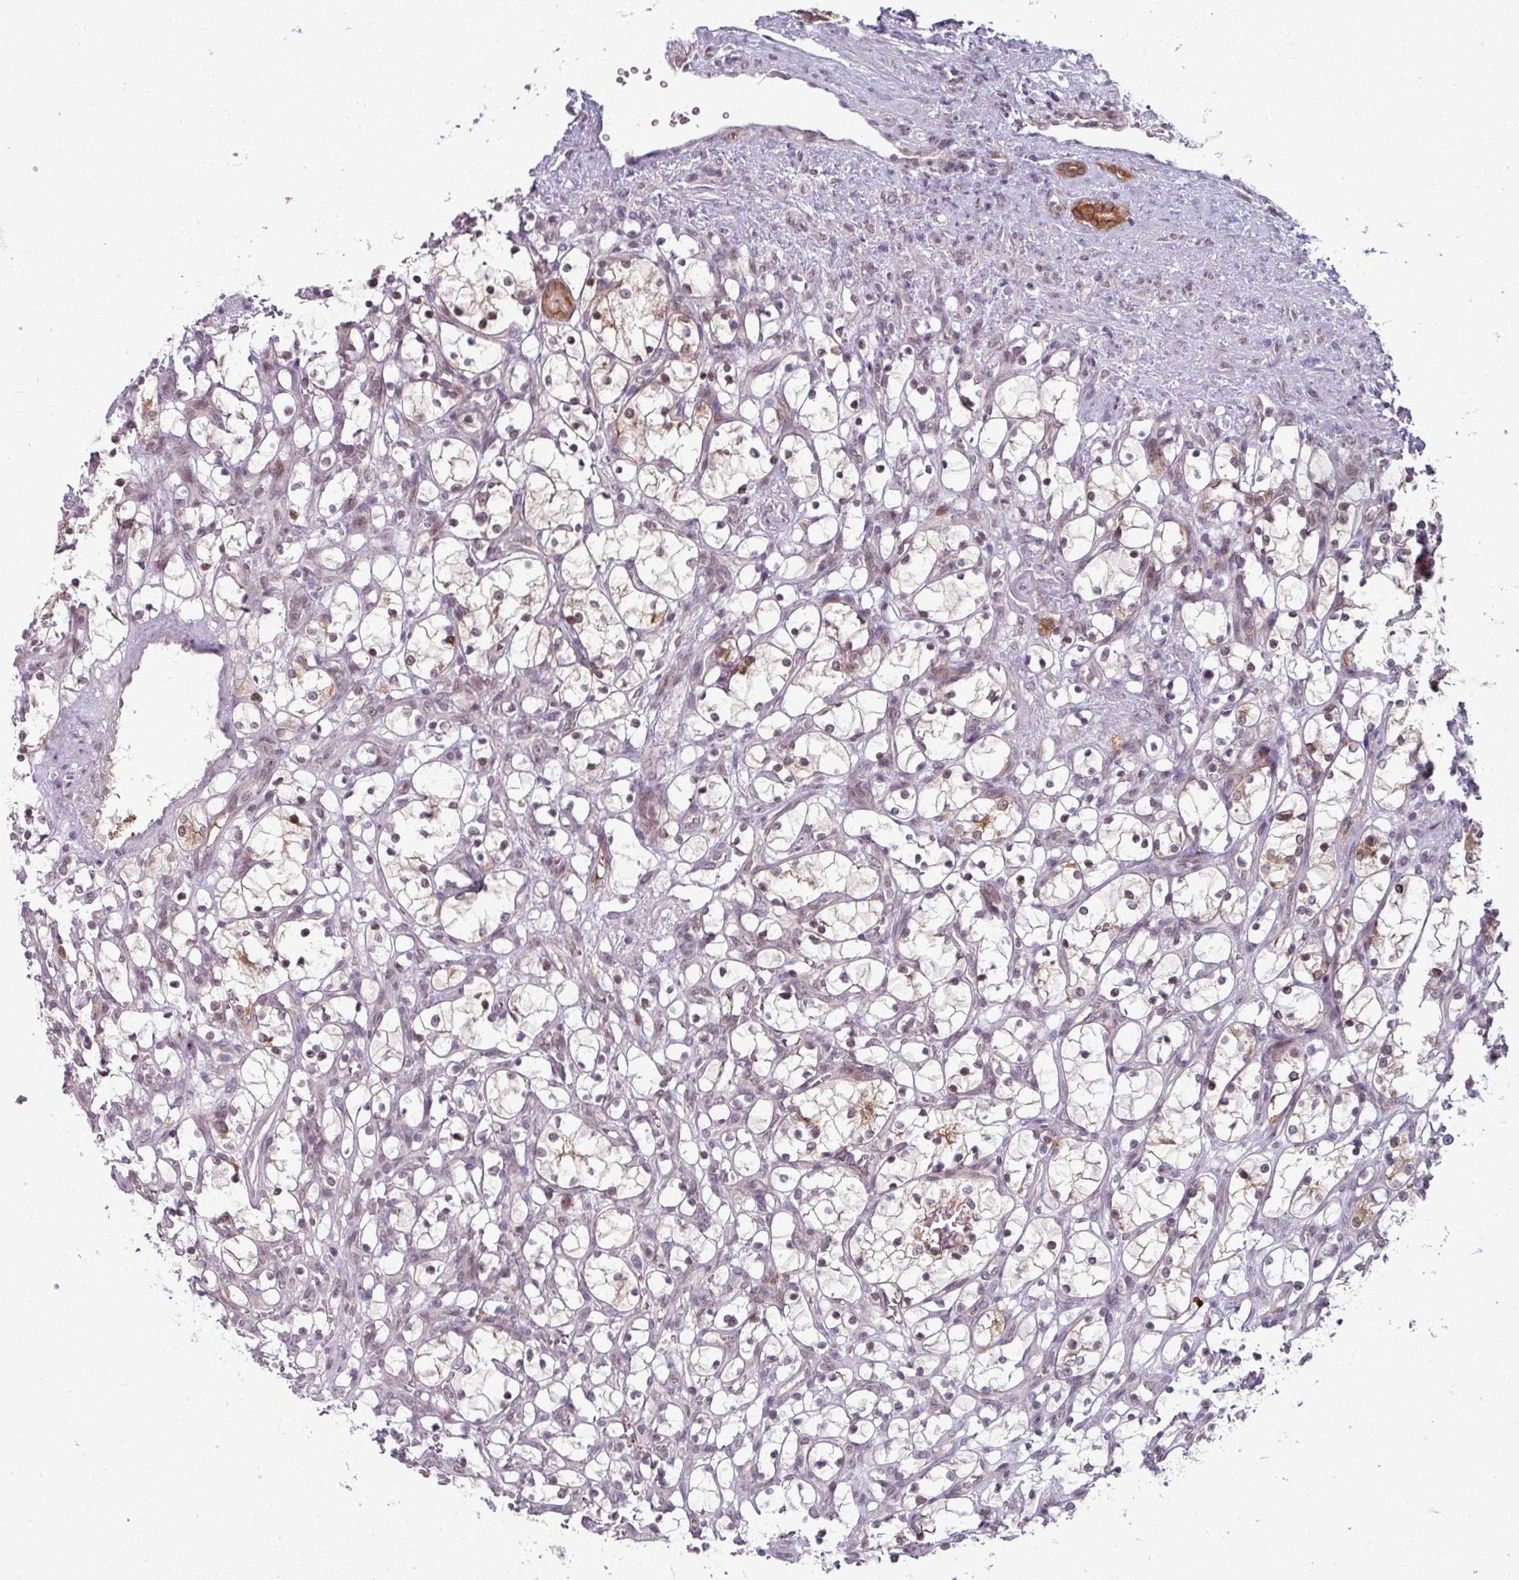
{"staining": {"intensity": "weak", "quantity": "<25%", "location": "cytoplasmic/membranous,nuclear"}, "tissue": "renal cancer", "cell_type": "Tumor cells", "image_type": "cancer", "snomed": [{"axis": "morphology", "description": "Adenocarcinoma, NOS"}, {"axis": "topography", "description": "Kidney"}], "caption": "There is no significant positivity in tumor cells of renal adenocarcinoma. (DAB IHC with hematoxylin counter stain).", "gene": "KLC3", "patient": {"sex": "female", "age": 69}}